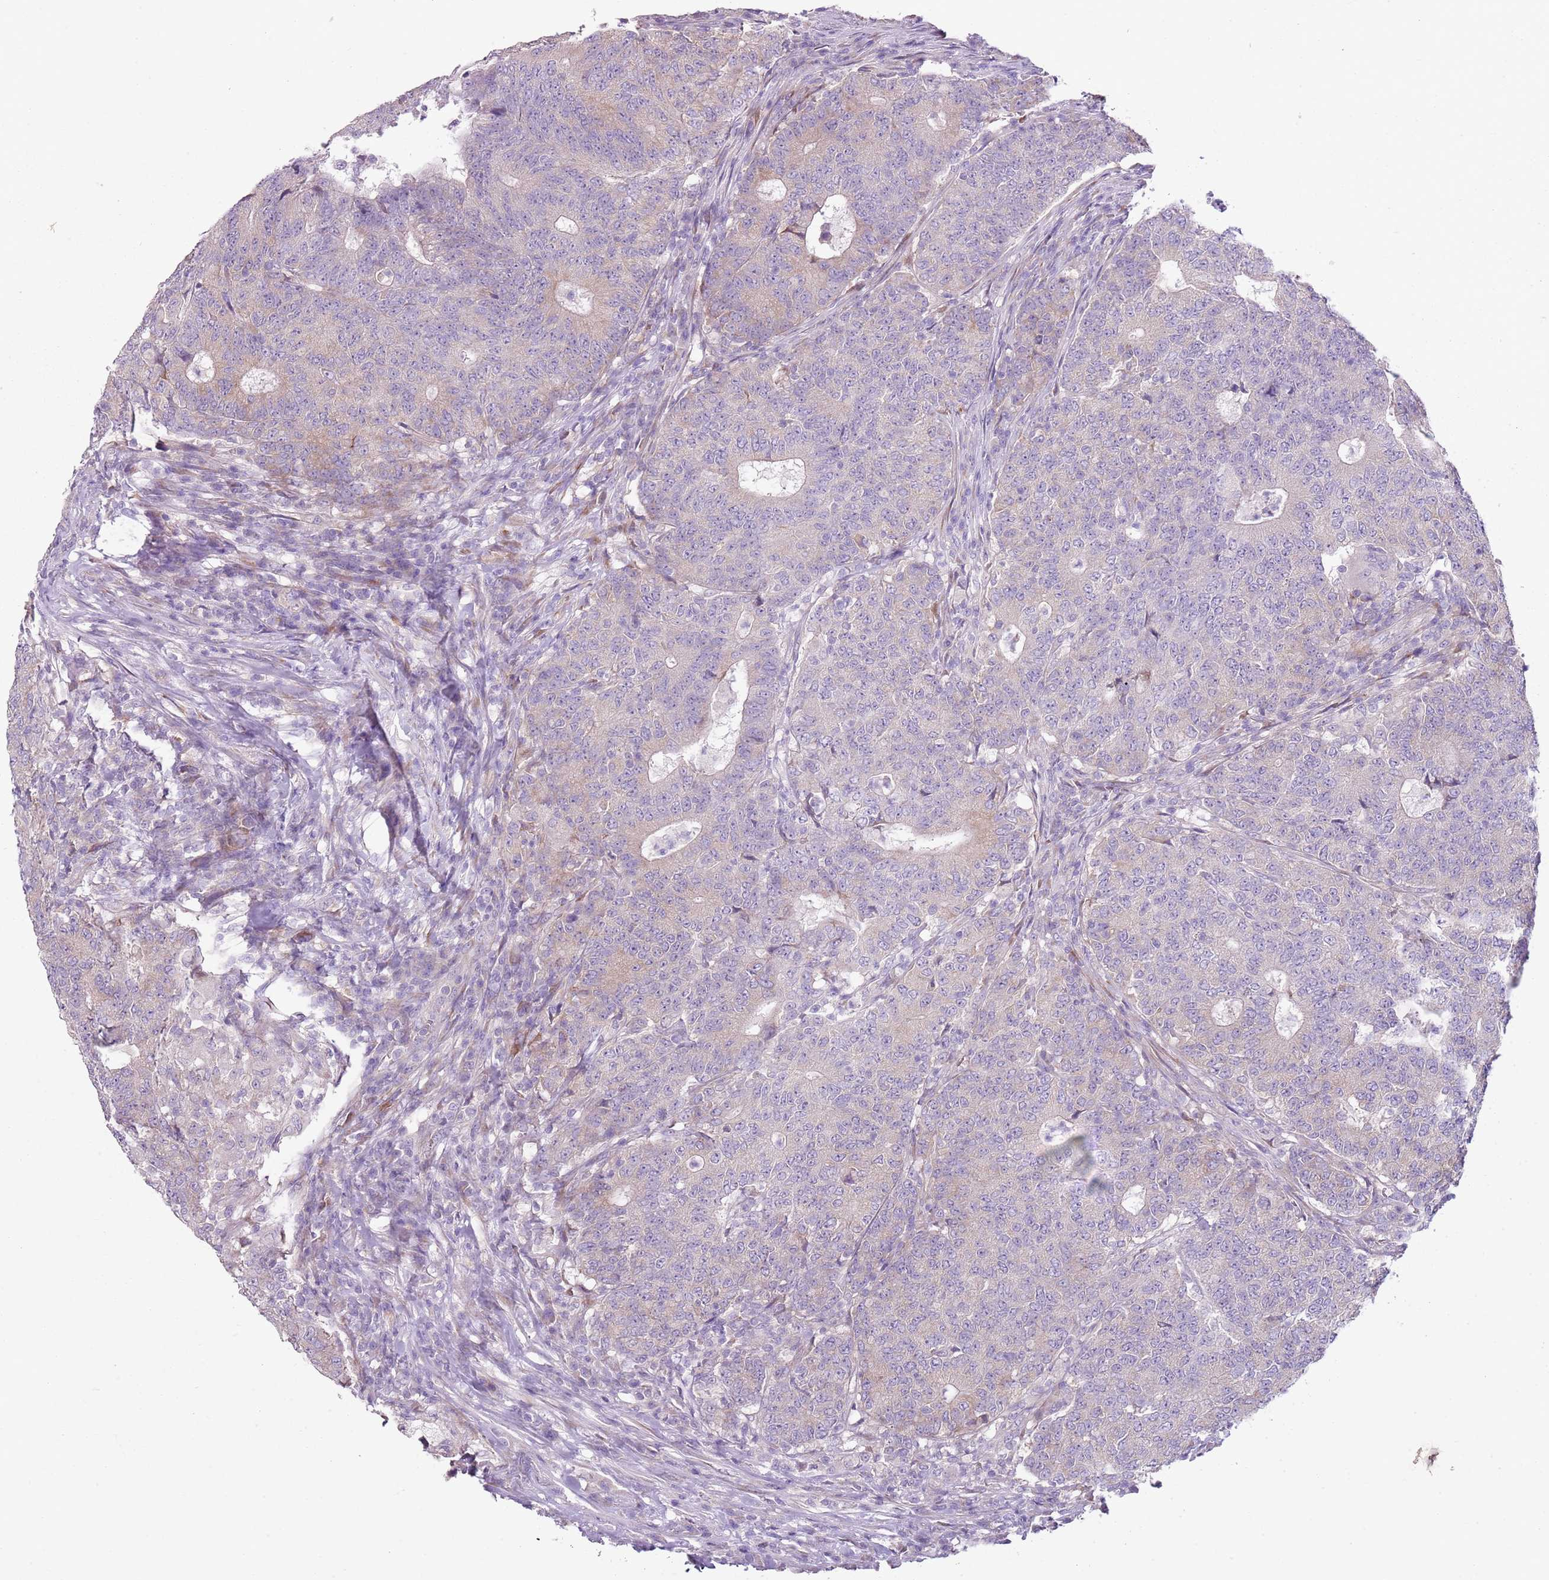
{"staining": {"intensity": "negative", "quantity": "none", "location": "none"}, "tissue": "colorectal cancer", "cell_type": "Tumor cells", "image_type": "cancer", "snomed": [{"axis": "morphology", "description": "Adenocarcinoma, NOS"}, {"axis": "topography", "description": "Colon"}], "caption": "Tumor cells show no significant positivity in colorectal cancer (adenocarcinoma).", "gene": "ZNF583", "patient": {"sex": "female", "age": 75}}